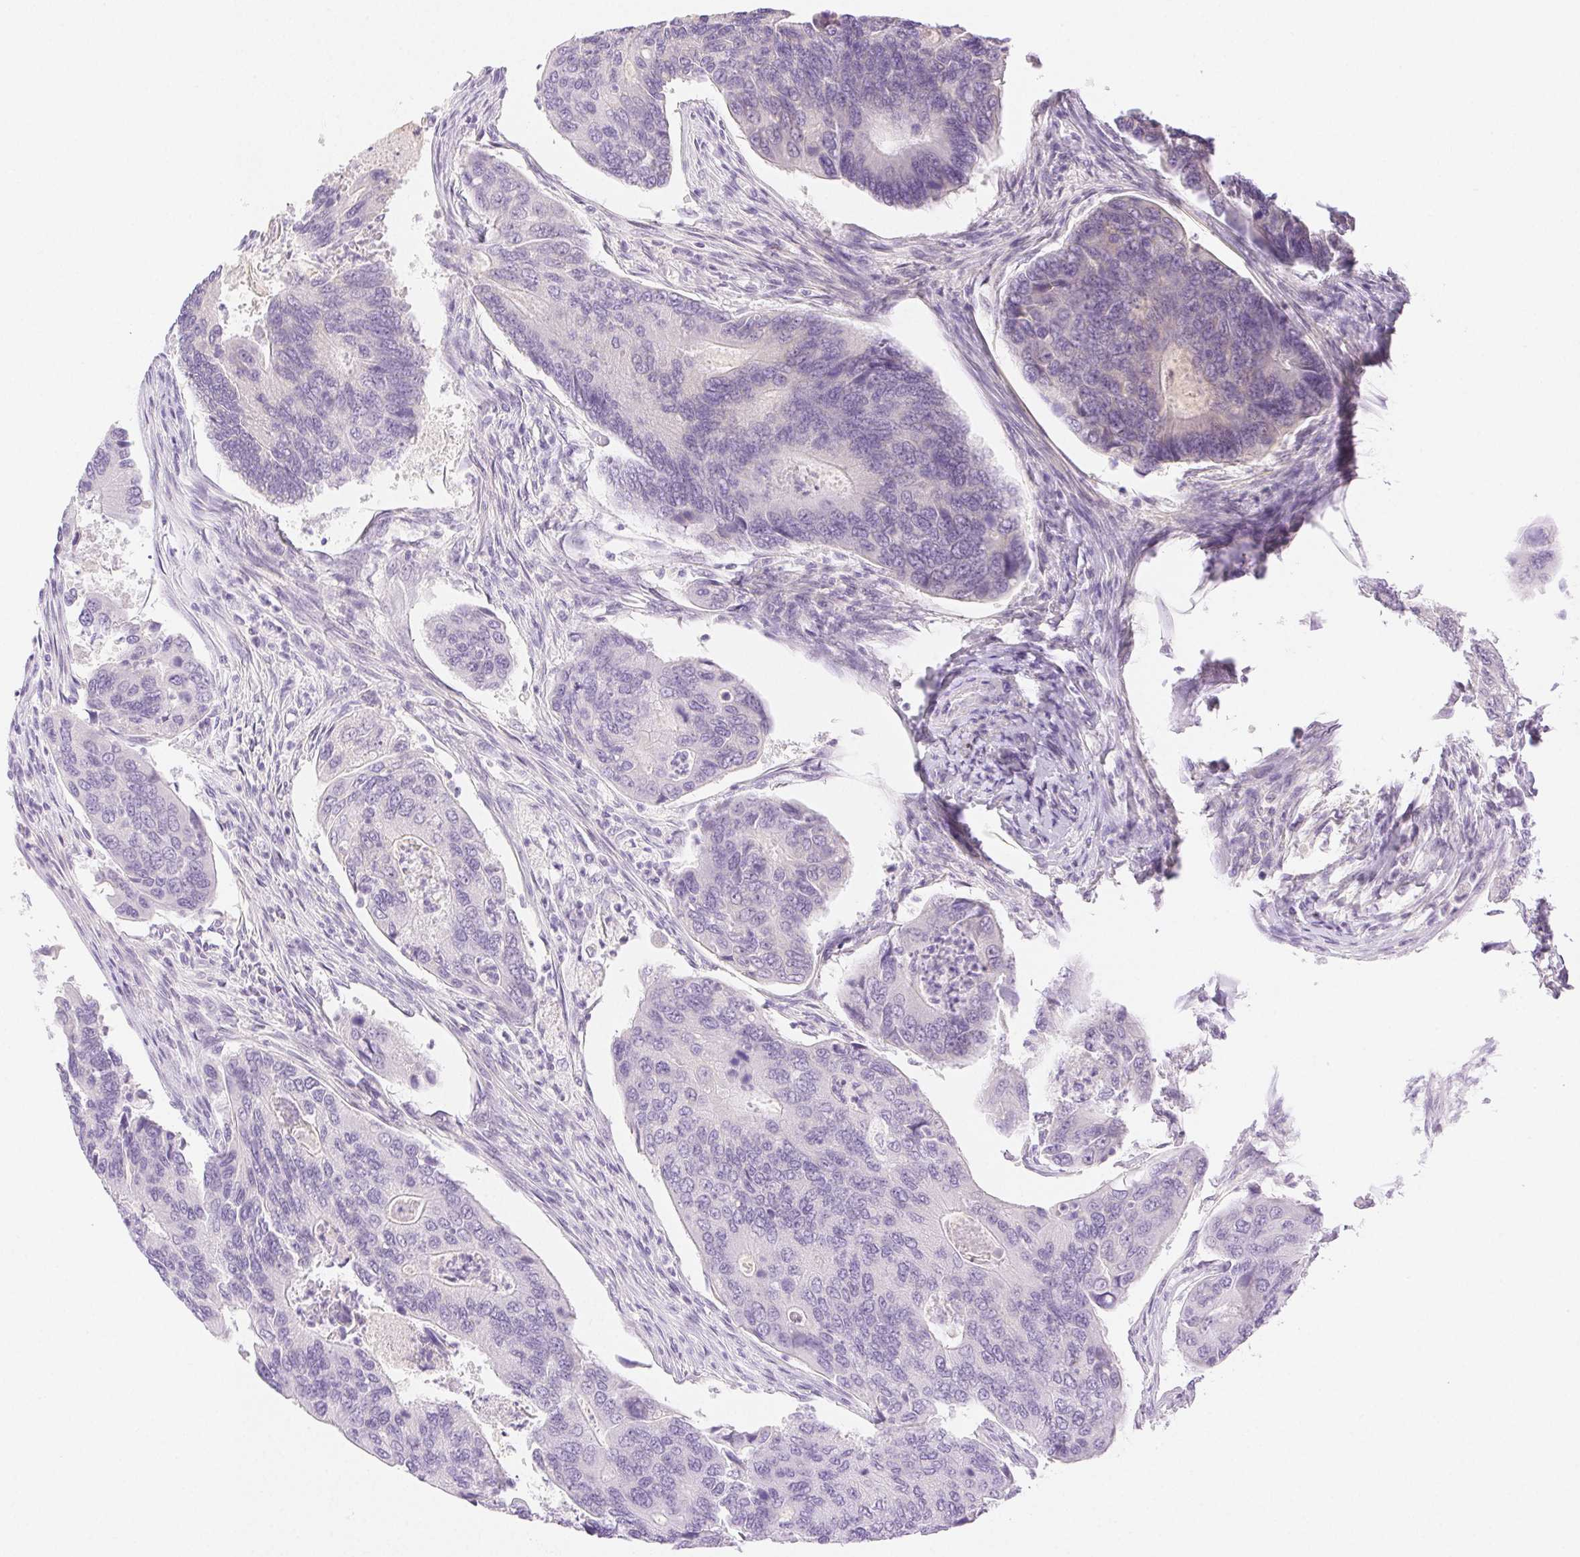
{"staining": {"intensity": "negative", "quantity": "none", "location": "none"}, "tissue": "colorectal cancer", "cell_type": "Tumor cells", "image_type": "cancer", "snomed": [{"axis": "morphology", "description": "Adenocarcinoma, NOS"}, {"axis": "topography", "description": "Colon"}], "caption": "Immunohistochemical staining of colorectal adenocarcinoma demonstrates no significant expression in tumor cells.", "gene": "SPACA4", "patient": {"sex": "female", "age": 67}}